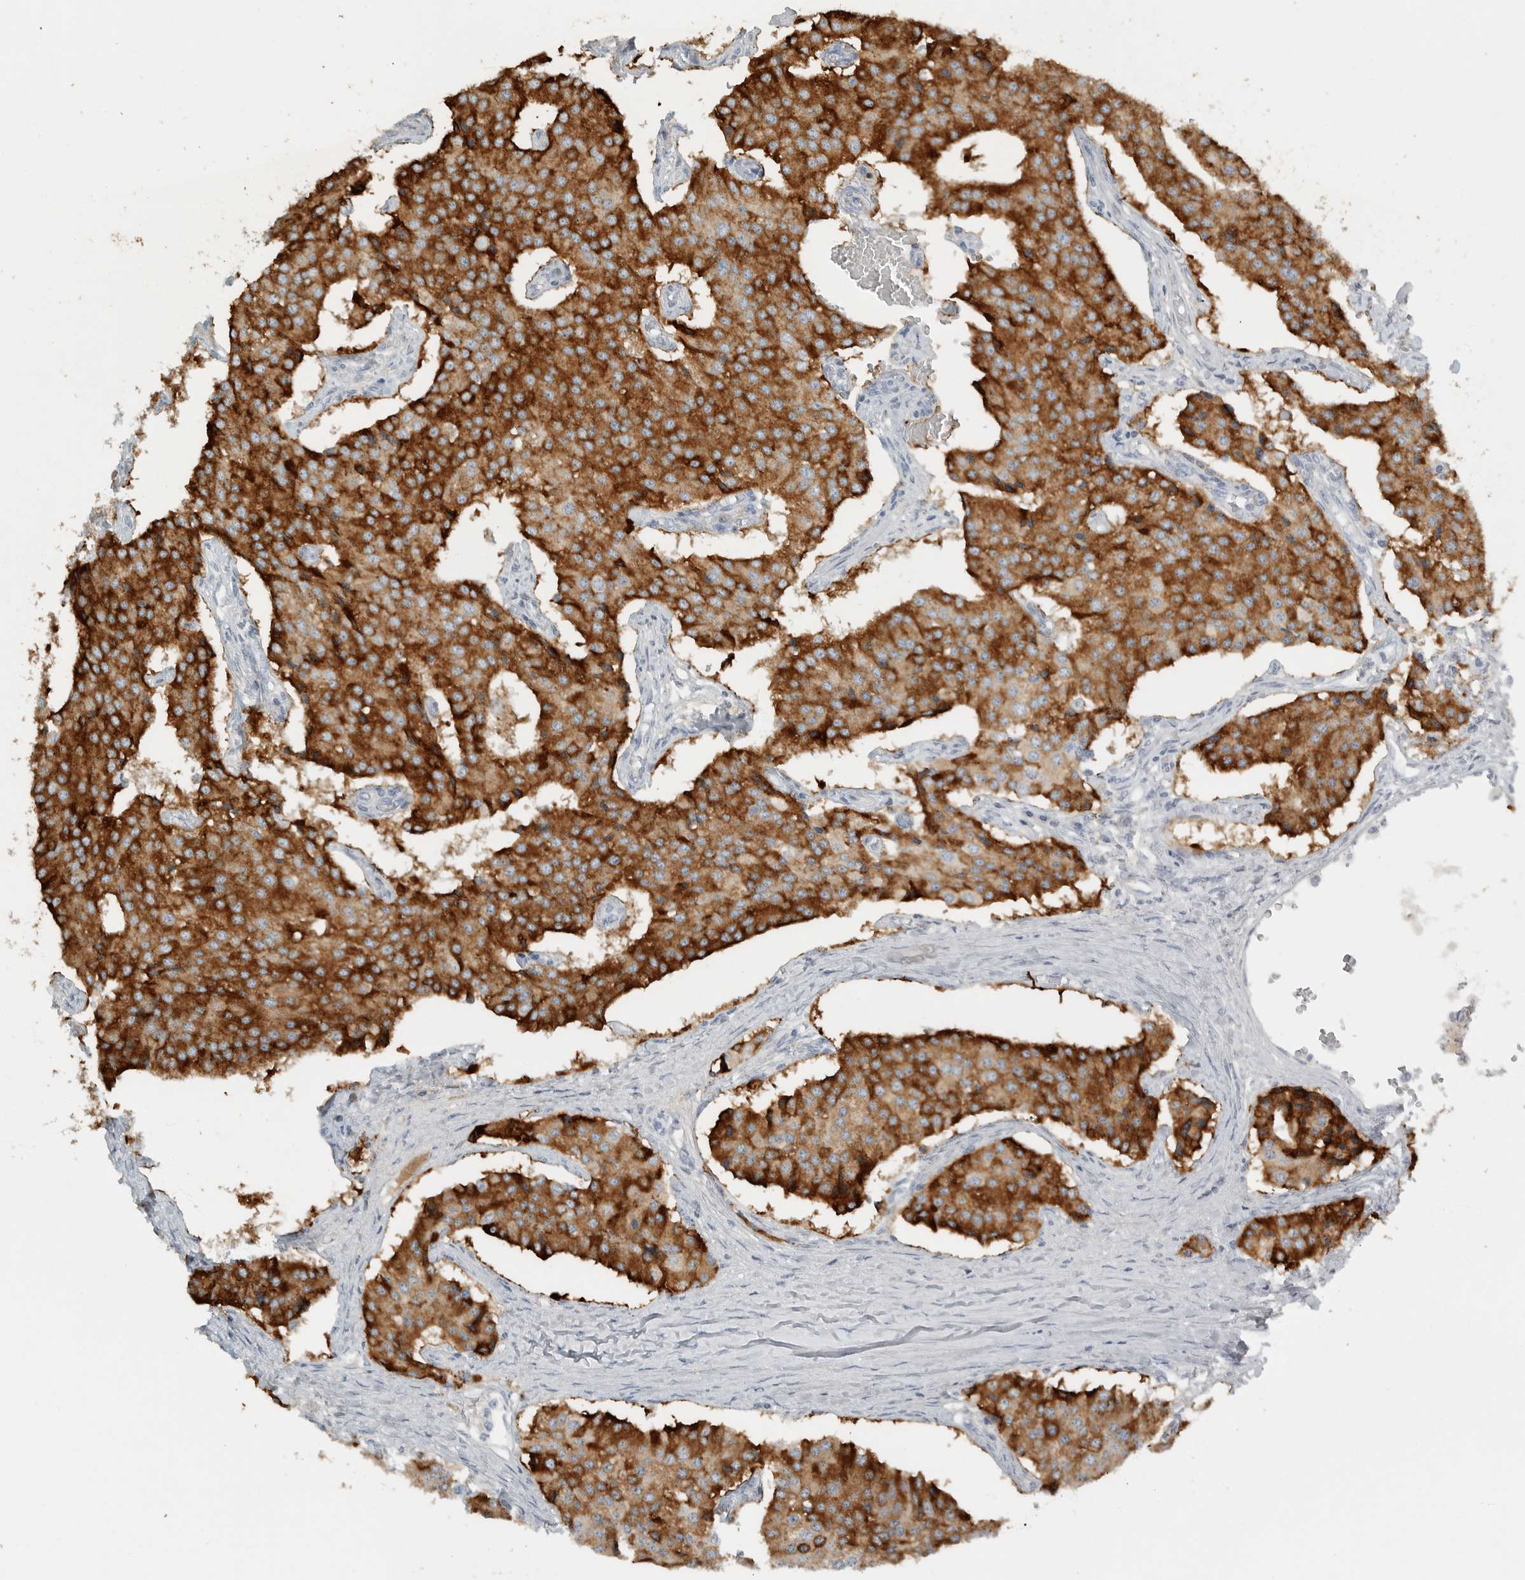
{"staining": {"intensity": "strong", "quantity": ">75%", "location": "cytoplasmic/membranous"}, "tissue": "carcinoid", "cell_type": "Tumor cells", "image_type": "cancer", "snomed": [{"axis": "morphology", "description": "Carcinoid, malignant, NOS"}, {"axis": "topography", "description": "Colon"}], "caption": "Tumor cells reveal high levels of strong cytoplasmic/membranous expression in about >75% of cells in human malignant carcinoid.", "gene": "PAM", "patient": {"sex": "female", "age": 52}}